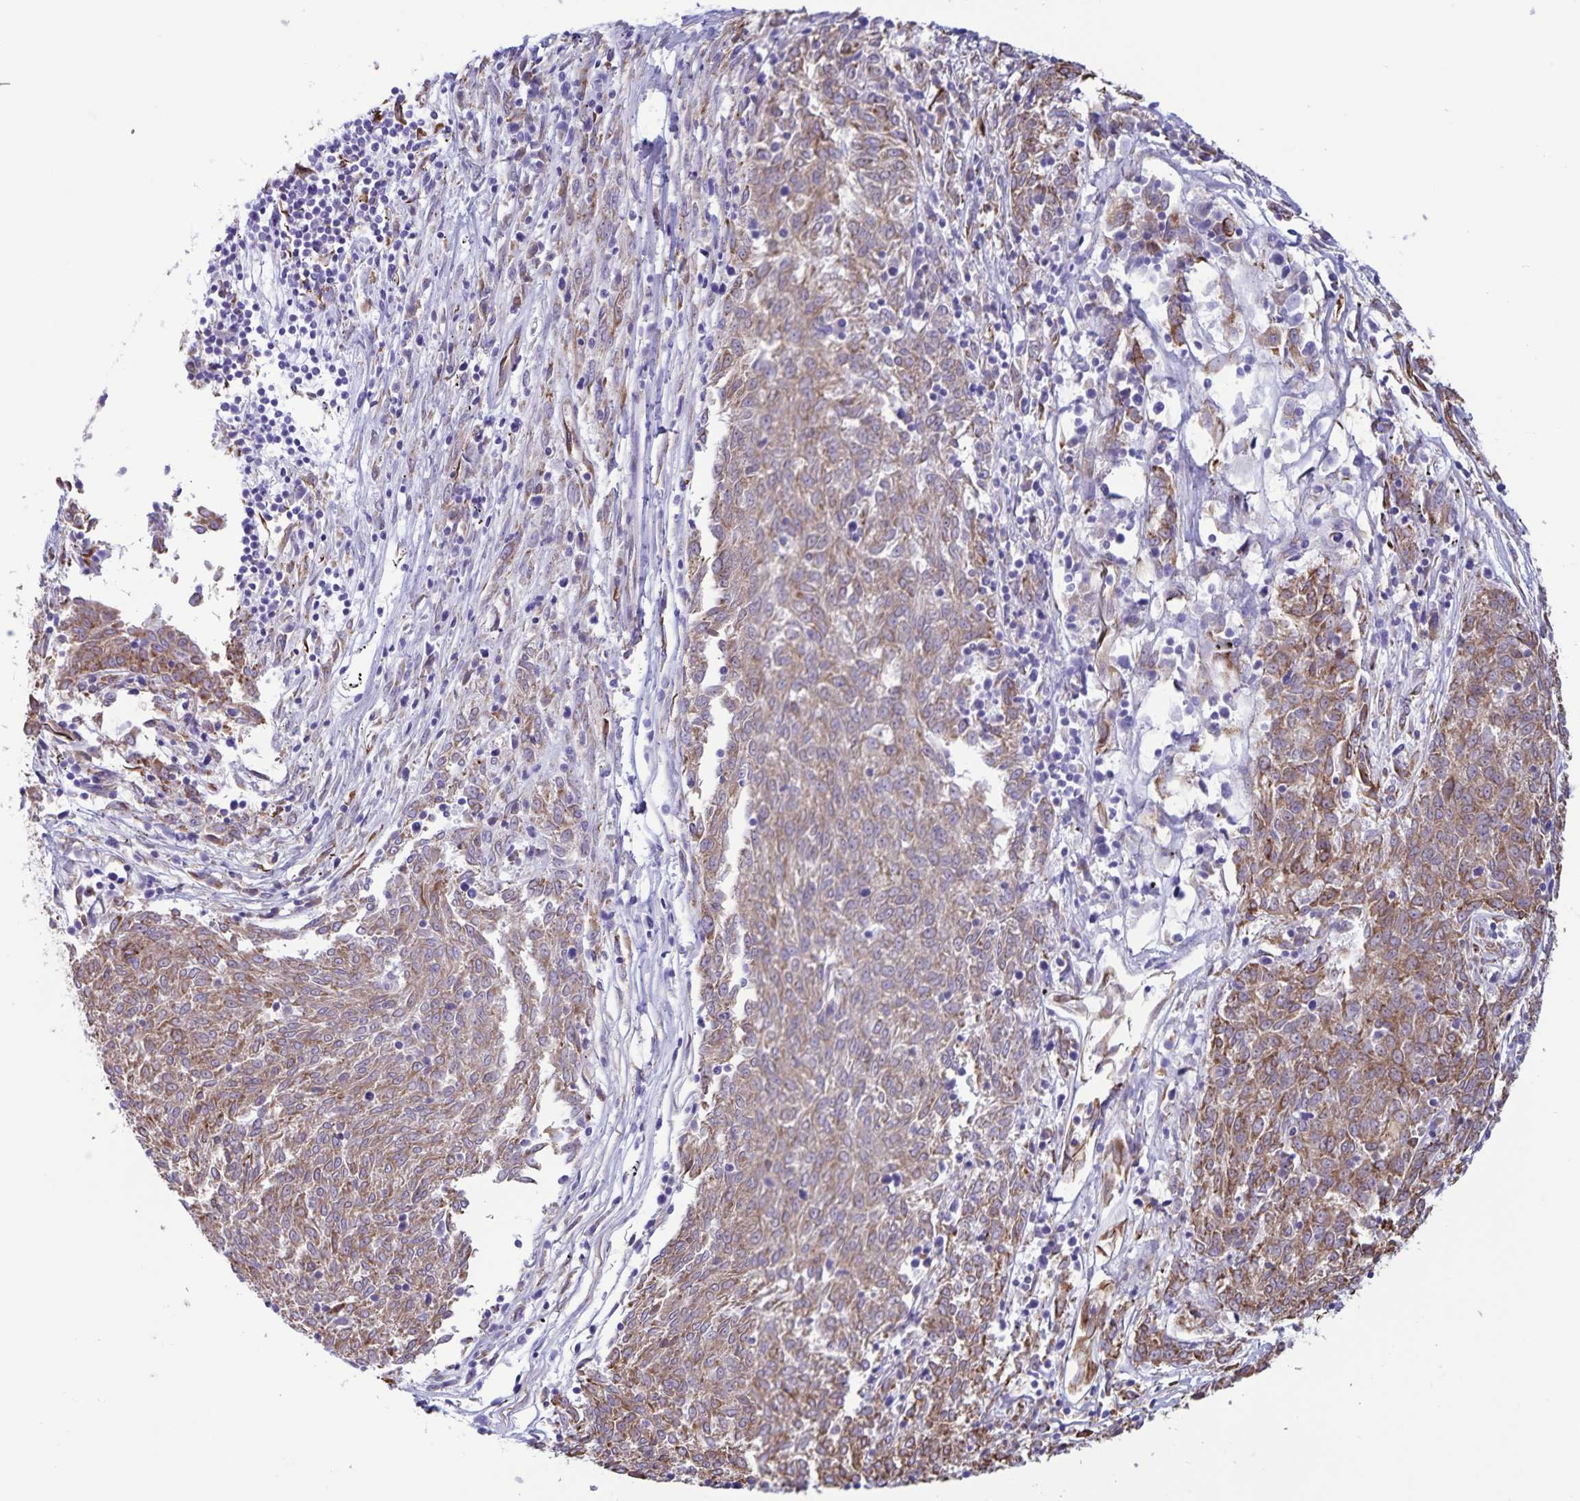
{"staining": {"intensity": "moderate", "quantity": ">75%", "location": "cytoplasmic/membranous"}, "tissue": "melanoma", "cell_type": "Tumor cells", "image_type": "cancer", "snomed": [{"axis": "morphology", "description": "Malignant melanoma, NOS"}, {"axis": "topography", "description": "Skin"}], "caption": "Malignant melanoma stained with immunohistochemistry (IHC) displays moderate cytoplasmic/membranous expression in about >75% of tumor cells. (DAB (3,3'-diaminobenzidine) = brown stain, brightfield microscopy at high magnification).", "gene": "RCN1", "patient": {"sex": "female", "age": 72}}